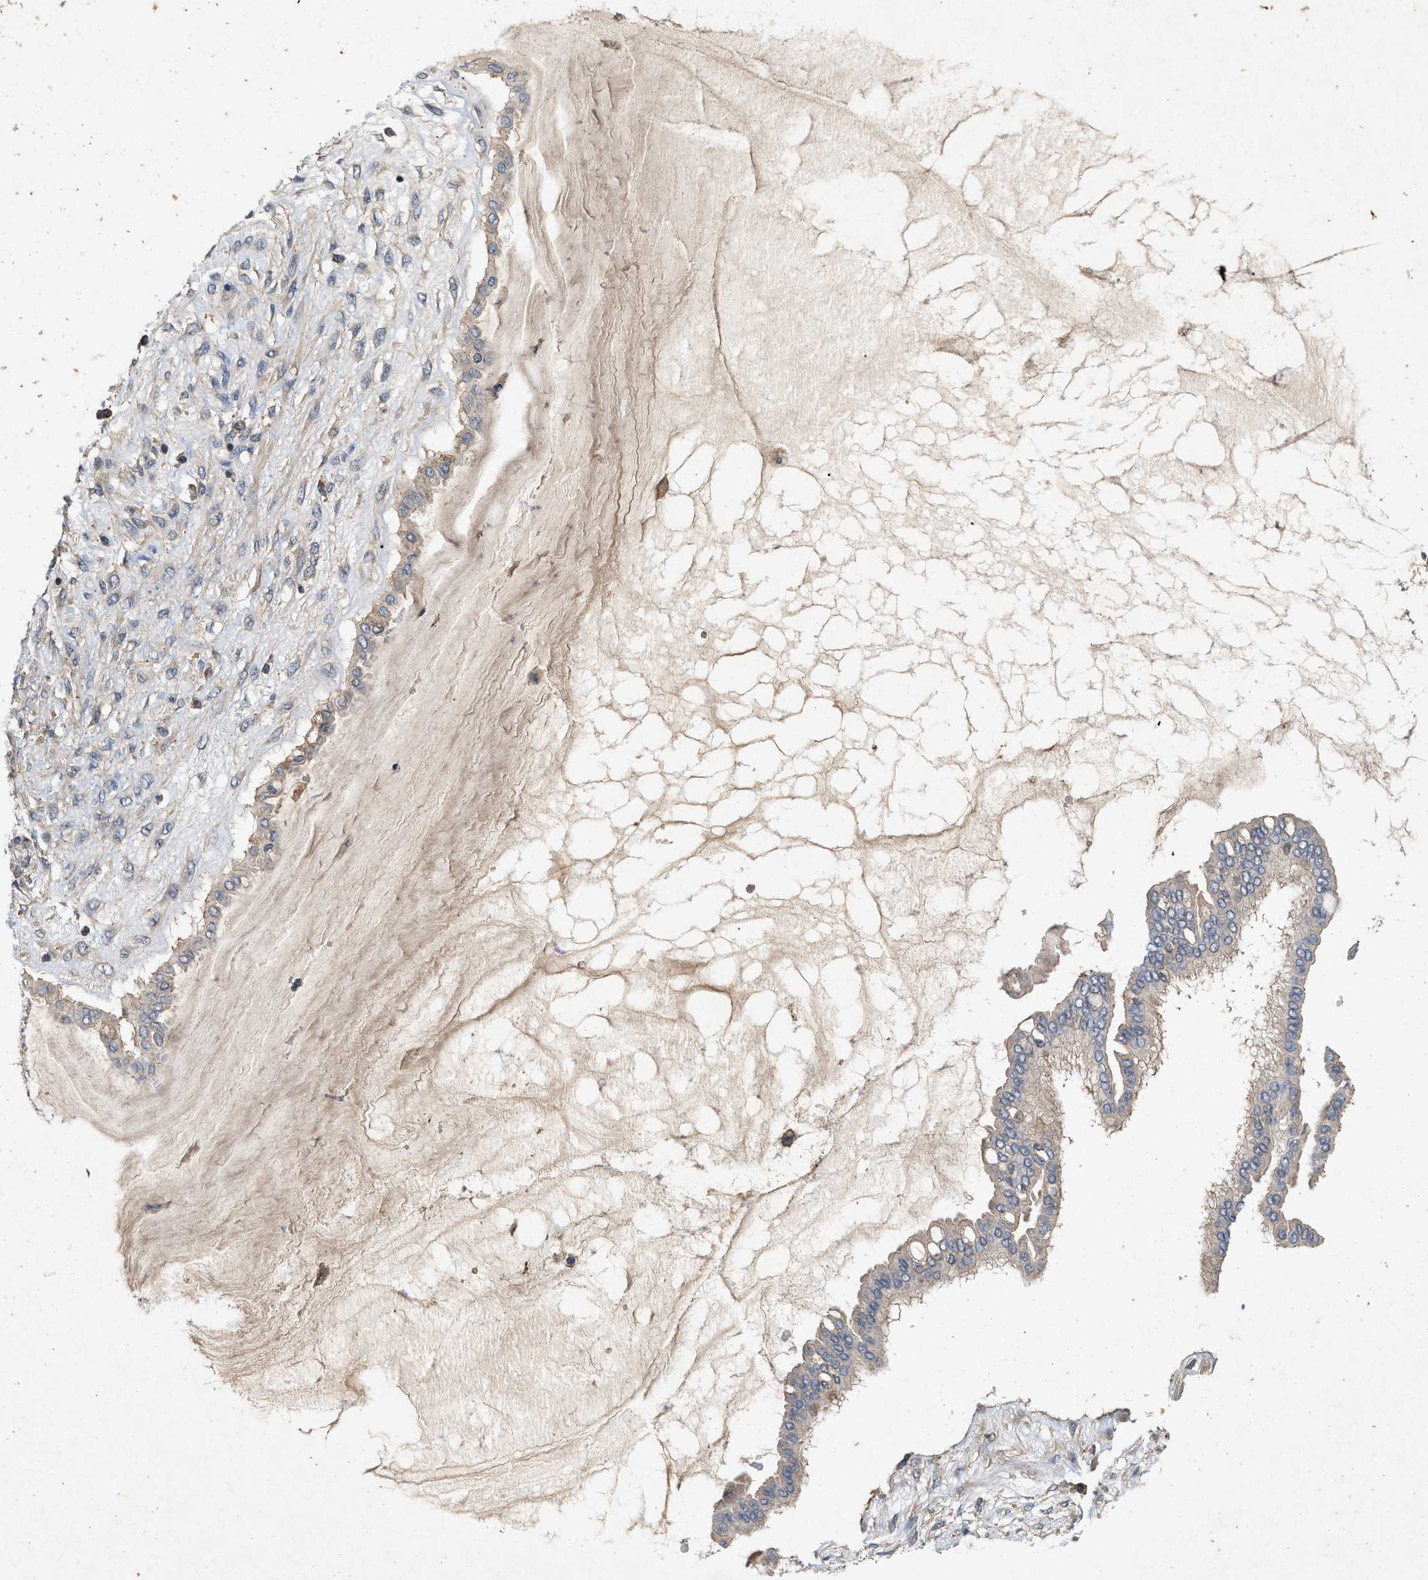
{"staining": {"intensity": "weak", "quantity": "<25%", "location": "cytoplasmic/membranous"}, "tissue": "ovarian cancer", "cell_type": "Tumor cells", "image_type": "cancer", "snomed": [{"axis": "morphology", "description": "Cystadenocarcinoma, mucinous, NOS"}, {"axis": "topography", "description": "Ovary"}], "caption": "The immunohistochemistry (IHC) photomicrograph has no significant positivity in tumor cells of ovarian mucinous cystadenocarcinoma tissue.", "gene": "LPAR2", "patient": {"sex": "female", "age": 73}}